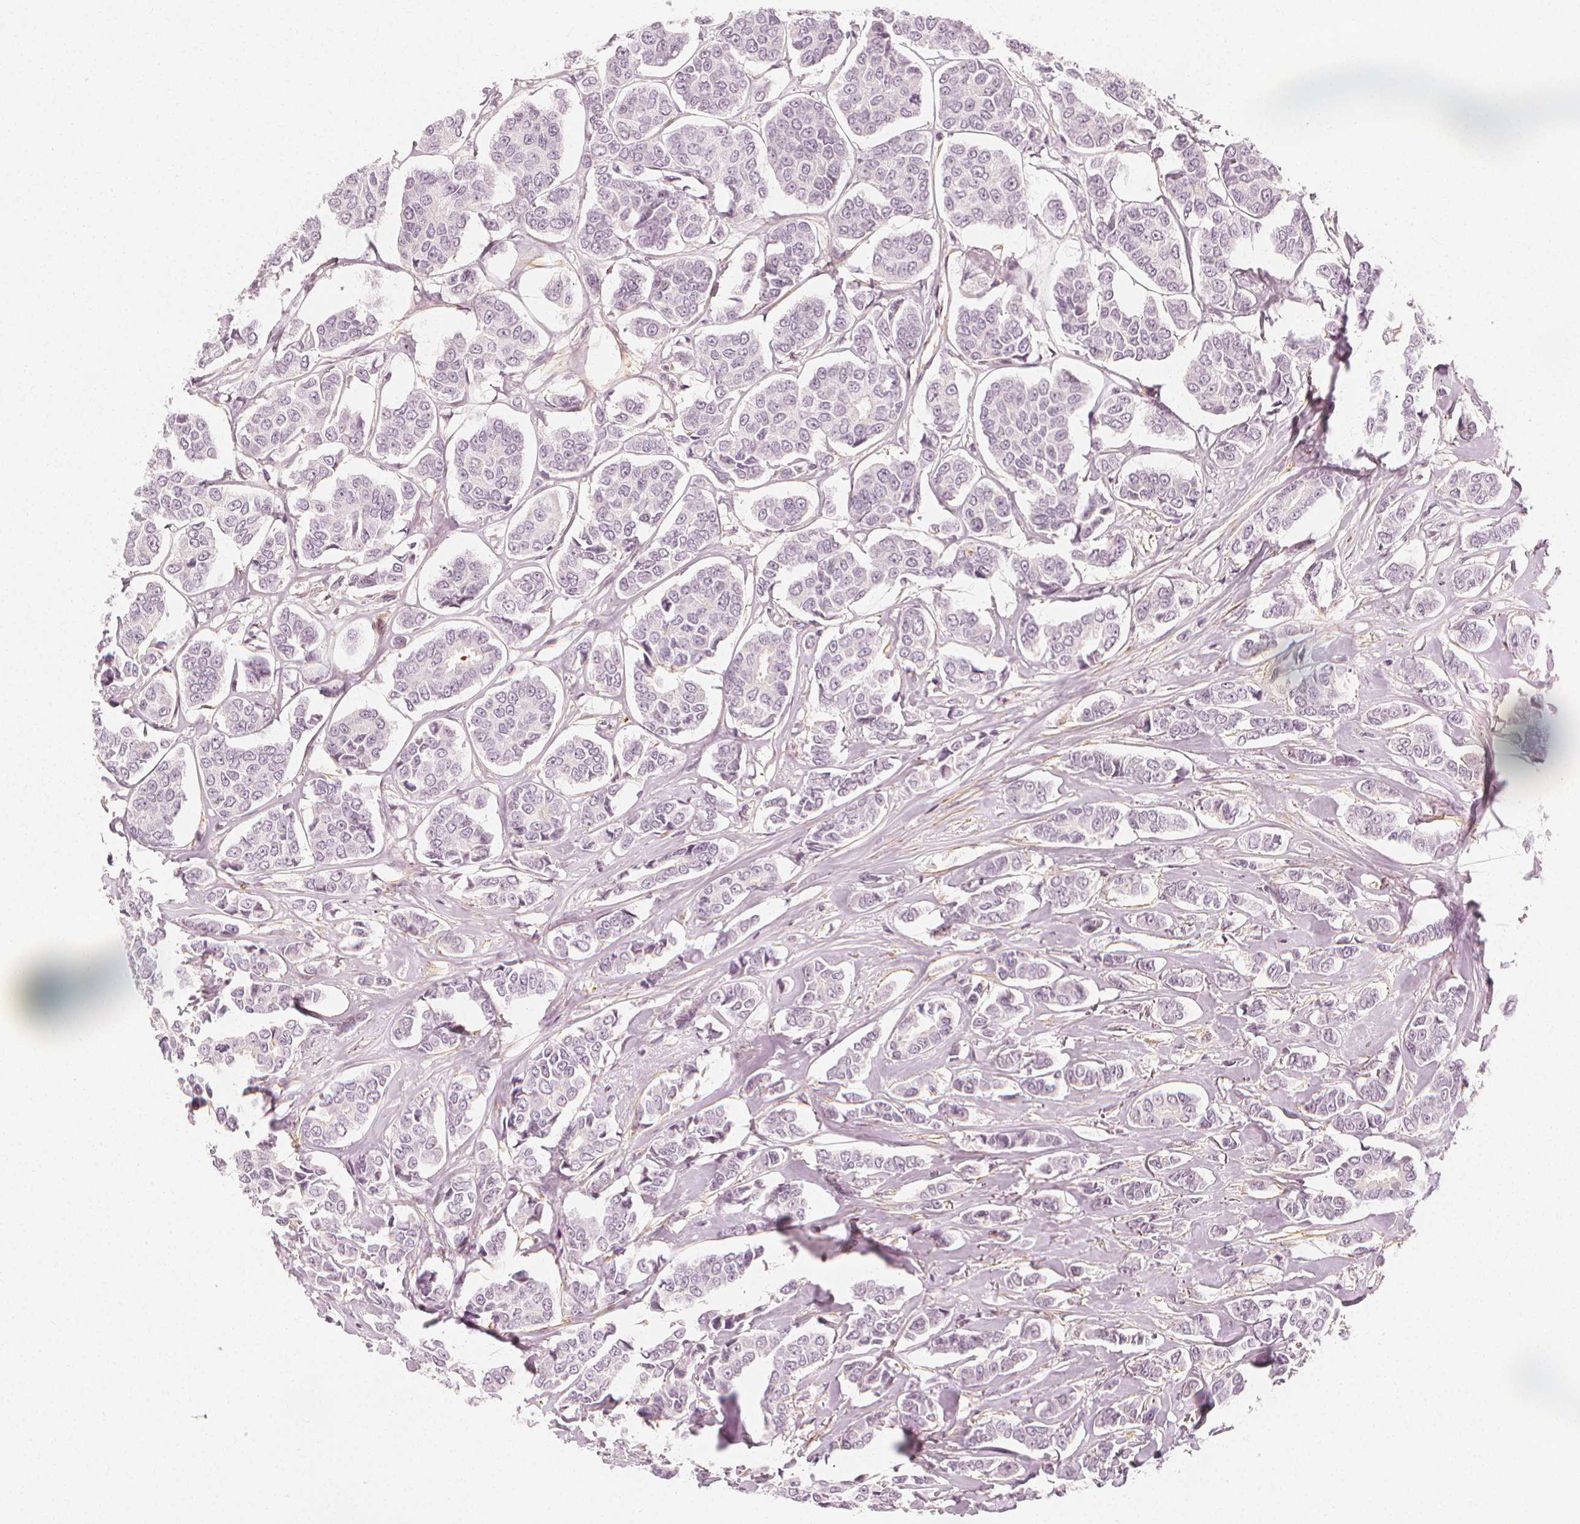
{"staining": {"intensity": "negative", "quantity": "none", "location": "none"}, "tissue": "breast cancer", "cell_type": "Tumor cells", "image_type": "cancer", "snomed": [{"axis": "morphology", "description": "Duct carcinoma"}, {"axis": "topography", "description": "Breast"}], "caption": "An immunohistochemistry micrograph of infiltrating ductal carcinoma (breast) is shown. There is no staining in tumor cells of infiltrating ductal carcinoma (breast).", "gene": "ARHGAP26", "patient": {"sex": "female", "age": 94}}